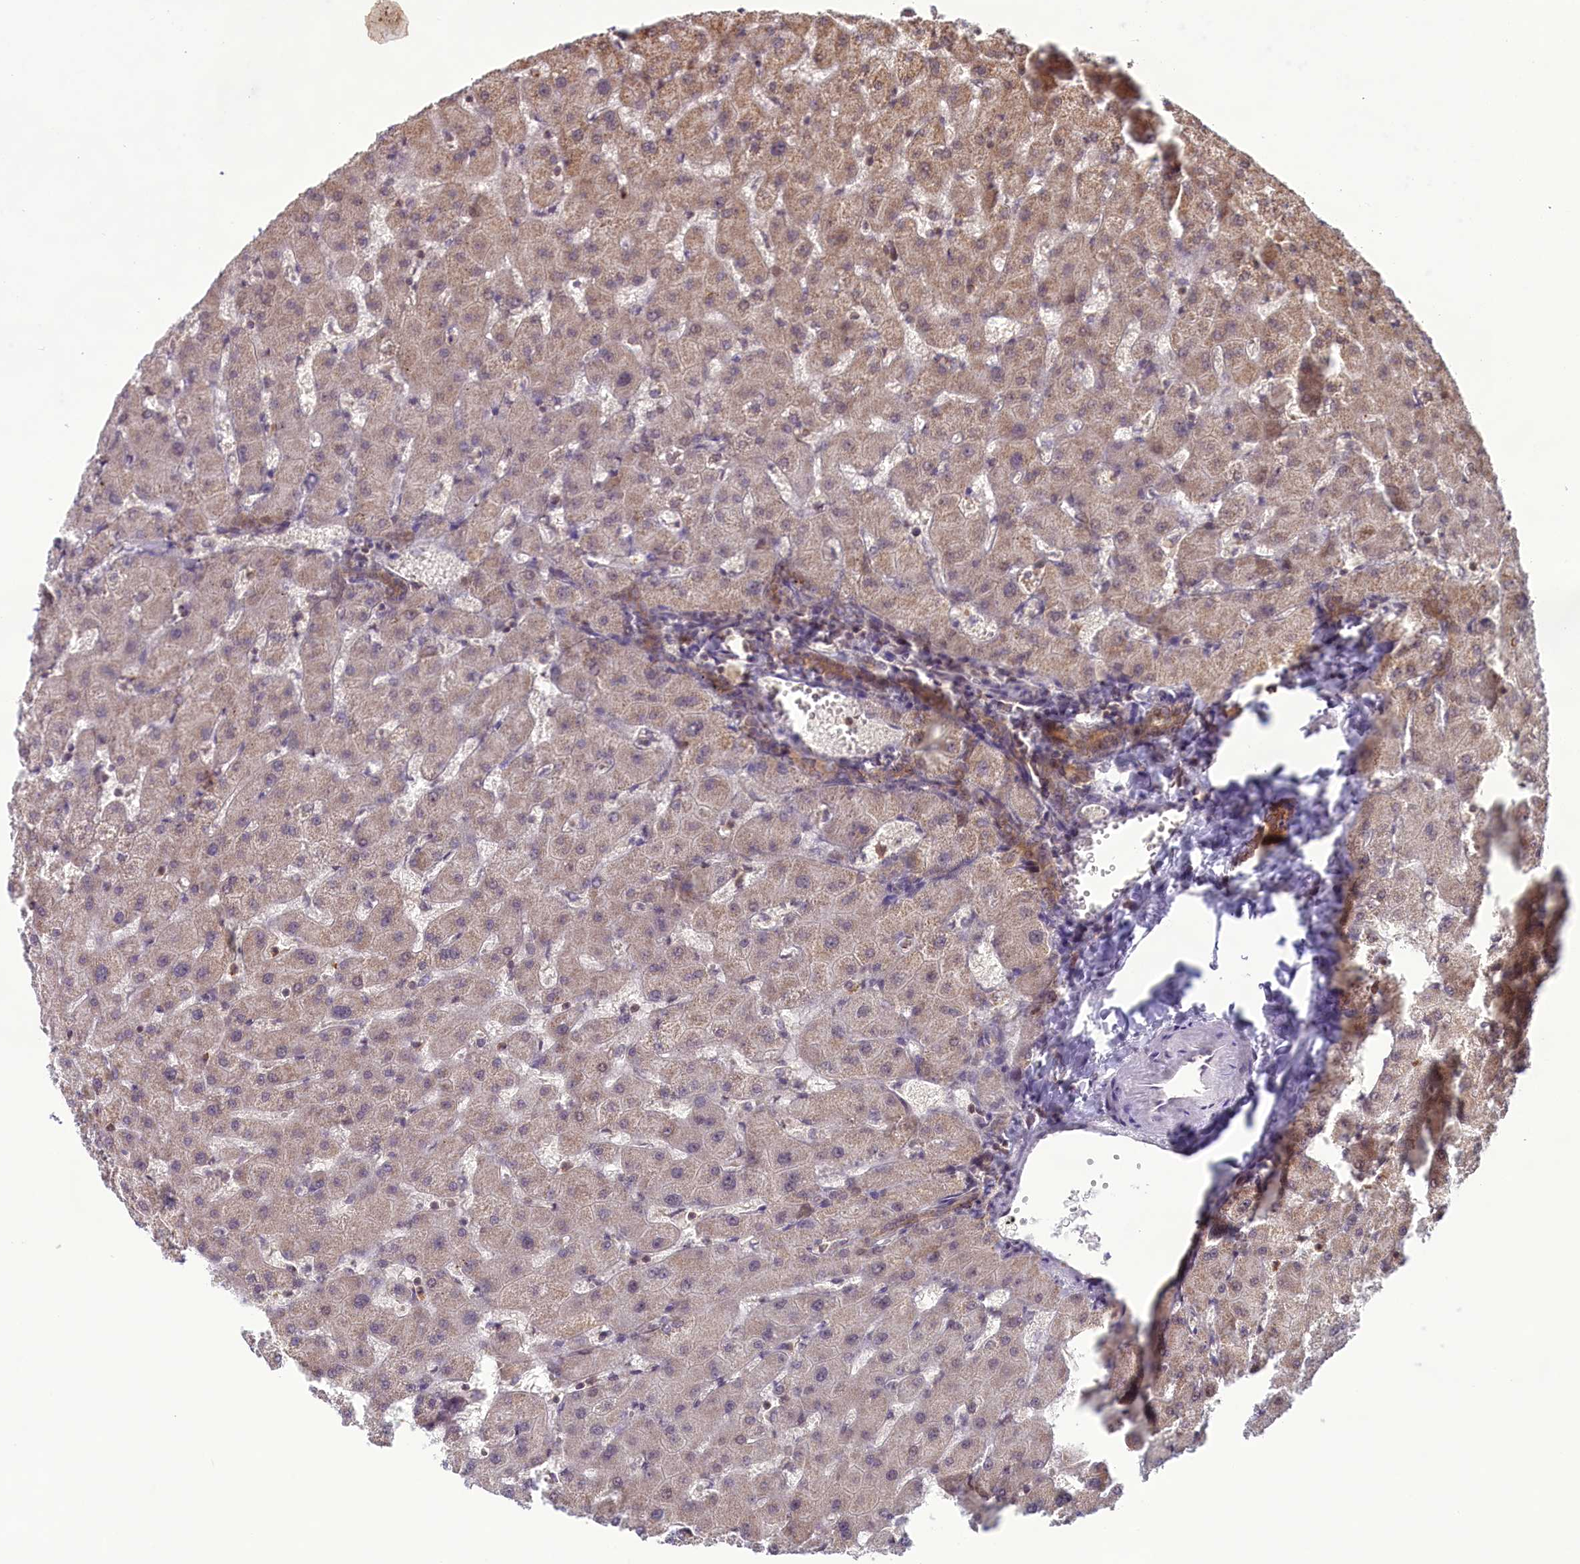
{"staining": {"intensity": "weak", "quantity": ">75%", "location": "cytoplasmic/membranous"}, "tissue": "liver", "cell_type": "Cholangiocytes", "image_type": "normal", "snomed": [{"axis": "morphology", "description": "Normal tissue, NOS"}, {"axis": "topography", "description": "Liver"}], "caption": "Immunohistochemical staining of benign human liver reveals weak cytoplasmic/membranous protein staining in about >75% of cholangiocytes. The protein is stained brown, and the nuclei are stained in blue (DAB (3,3'-diaminobenzidine) IHC with brightfield microscopy, high magnification).", "gene": "CARD8", "patient": {"sex": "female", "age": 63}}